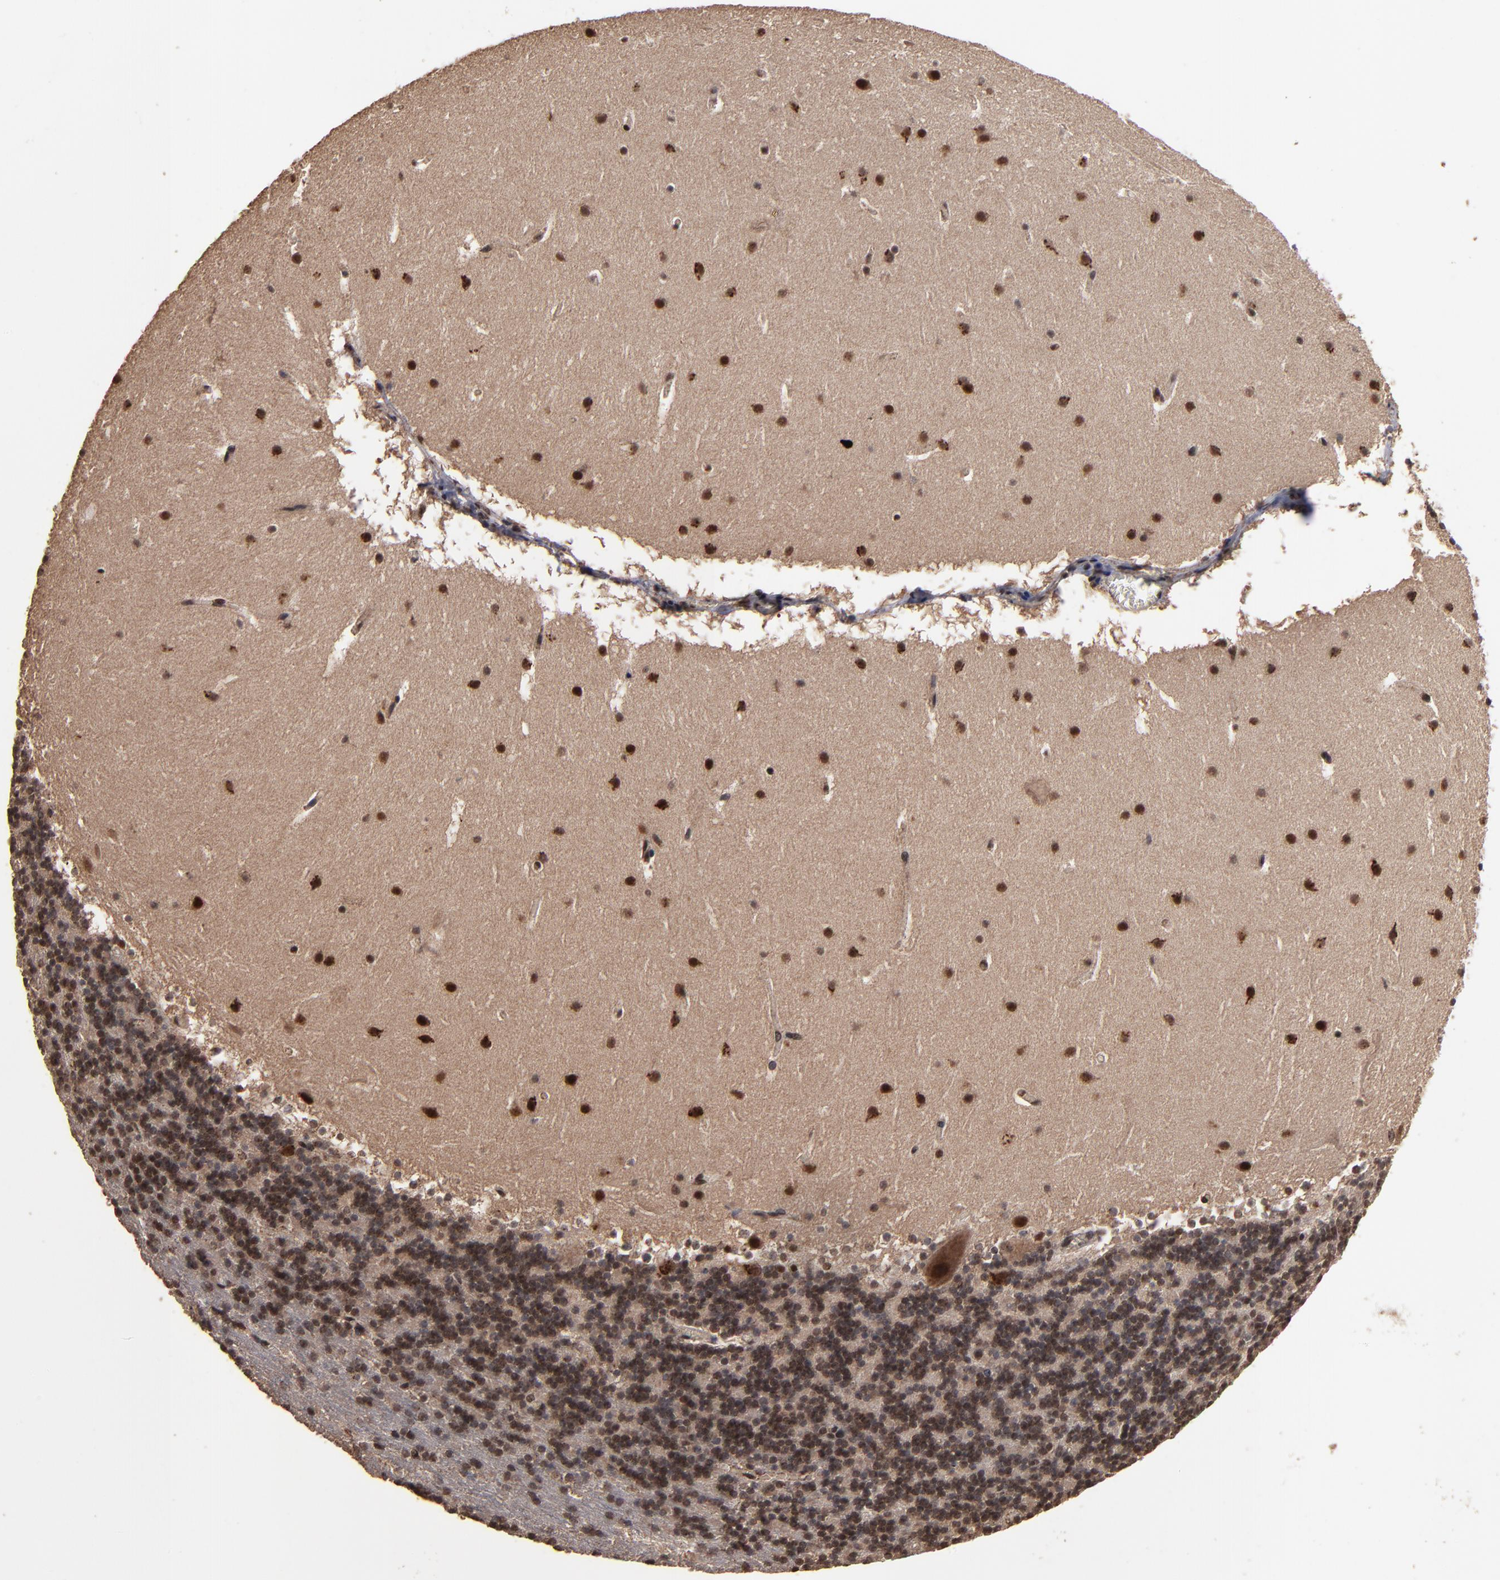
{"staining": {"intensity": "moderate", "quantity": ">75%", "location": "cytoplasmic/membranous,nuclear"}, "tissue": "cerebellum", "cell_type": "Cells in granular layer", "image_type": "normal", "snomed": [{"axis": "morphology", "description": "Normal tissue, NOS"}, {"axis": "topography", "description": "Cerebellum"}], "caption": "Immunohistochemistry (IHC) micrograph of benign cerebellum stained for a protein (brown), which demonstrates medium levels of moderate cytoplasmic/membranous,nuclear staining in approximately >75% of cells in granular layer.", "gene": "NXF2B", "patient": {"sex": "male", "age": 45}}